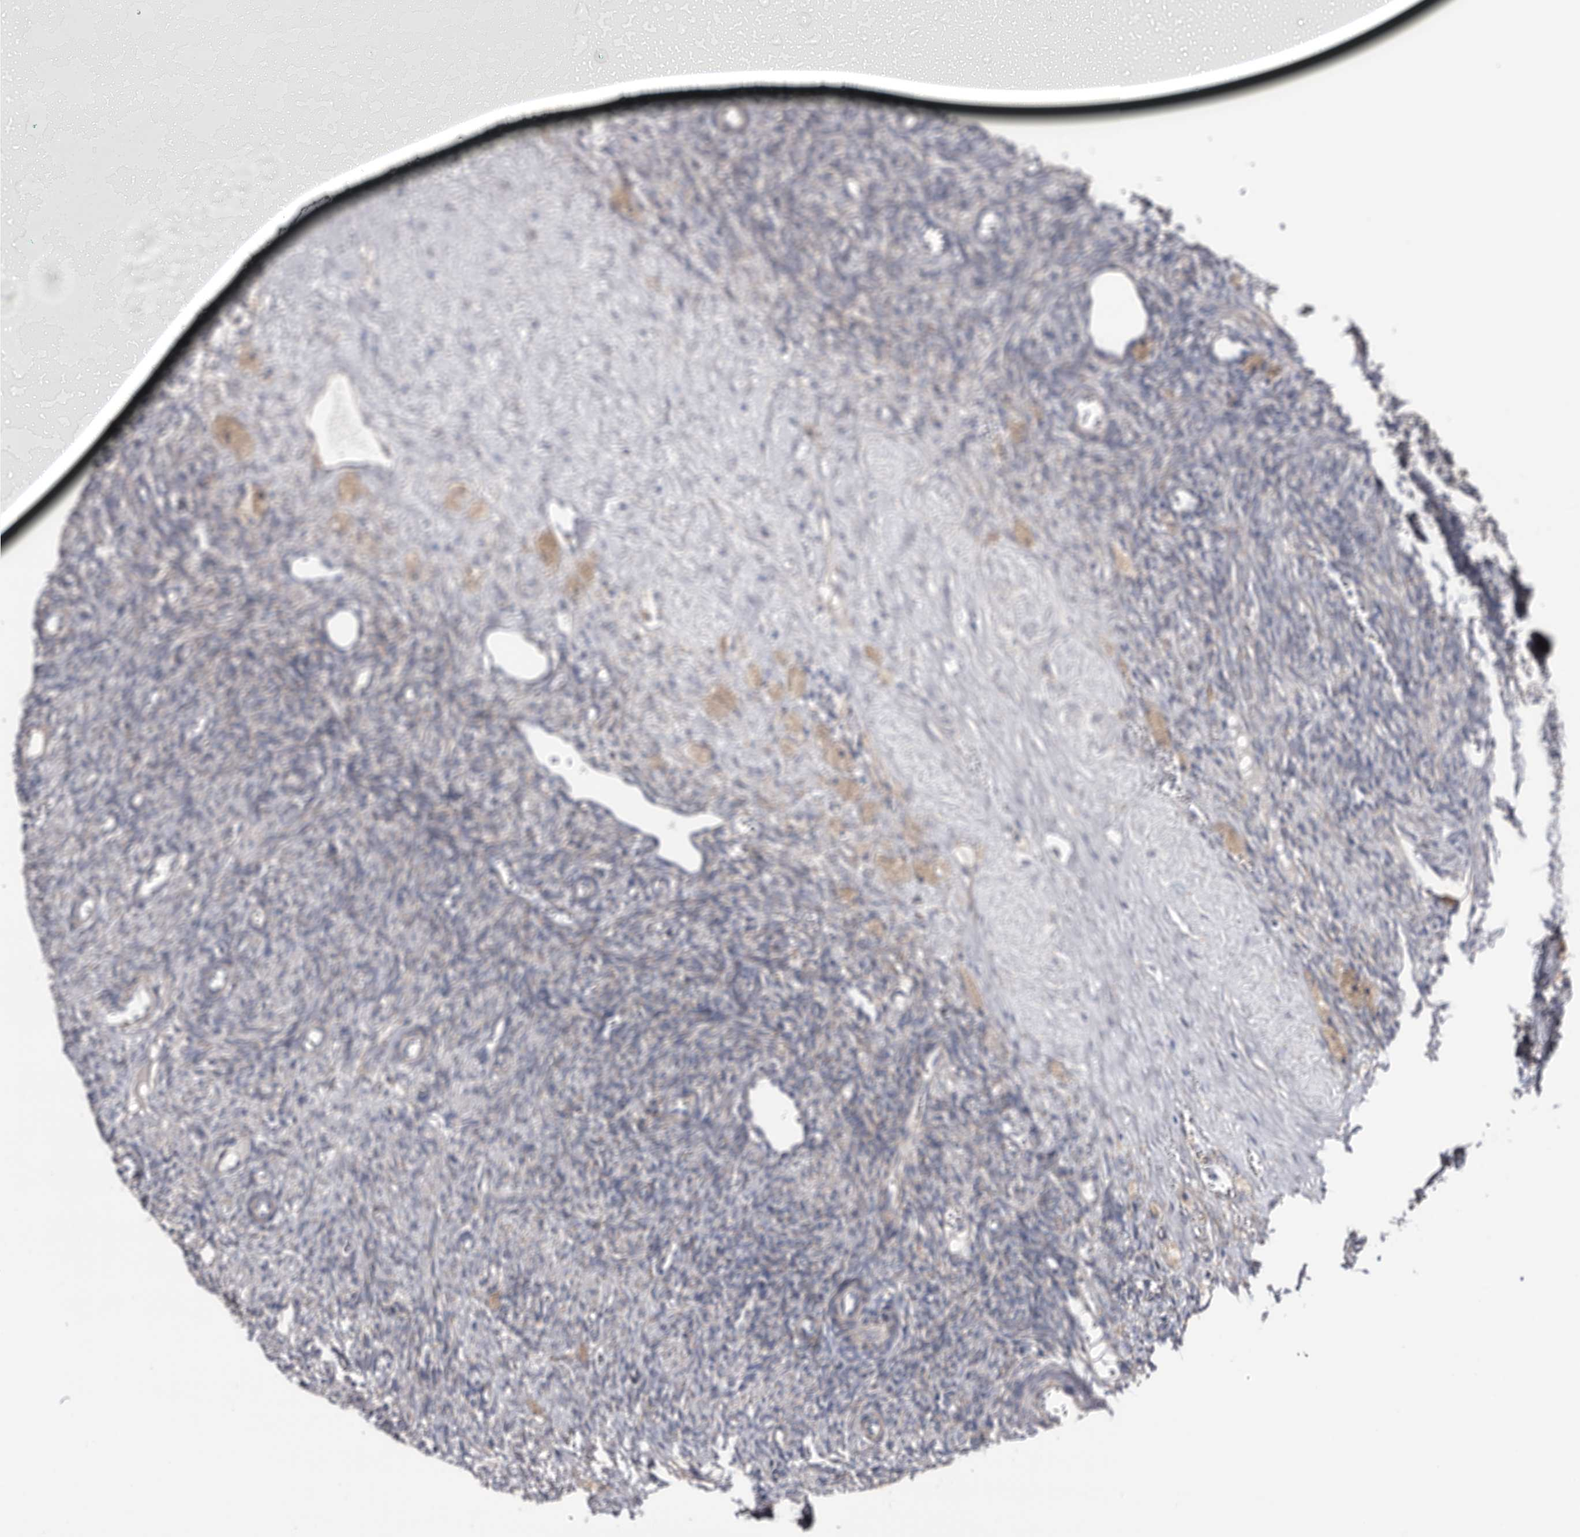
{"staining": {"intensity": "weak", "quantity": ">75%", "location": "cytoplasmic/membranous"}, "tissue": "ovary", "cell_type": "Follicle cells", "image_type": "normal", "snomed": [{"axis": "morphology", "description": "Normal tissue, NOS"}, {"axis": "topography", "description": "Ovary"}], "caption": "A micrograph of human ovary stained for a protein shows weak cytoplasmic/membranous brown staining in follicle cells.", "gene": "ARMCX2", "patient": {"sex": "female", "age": 41}}